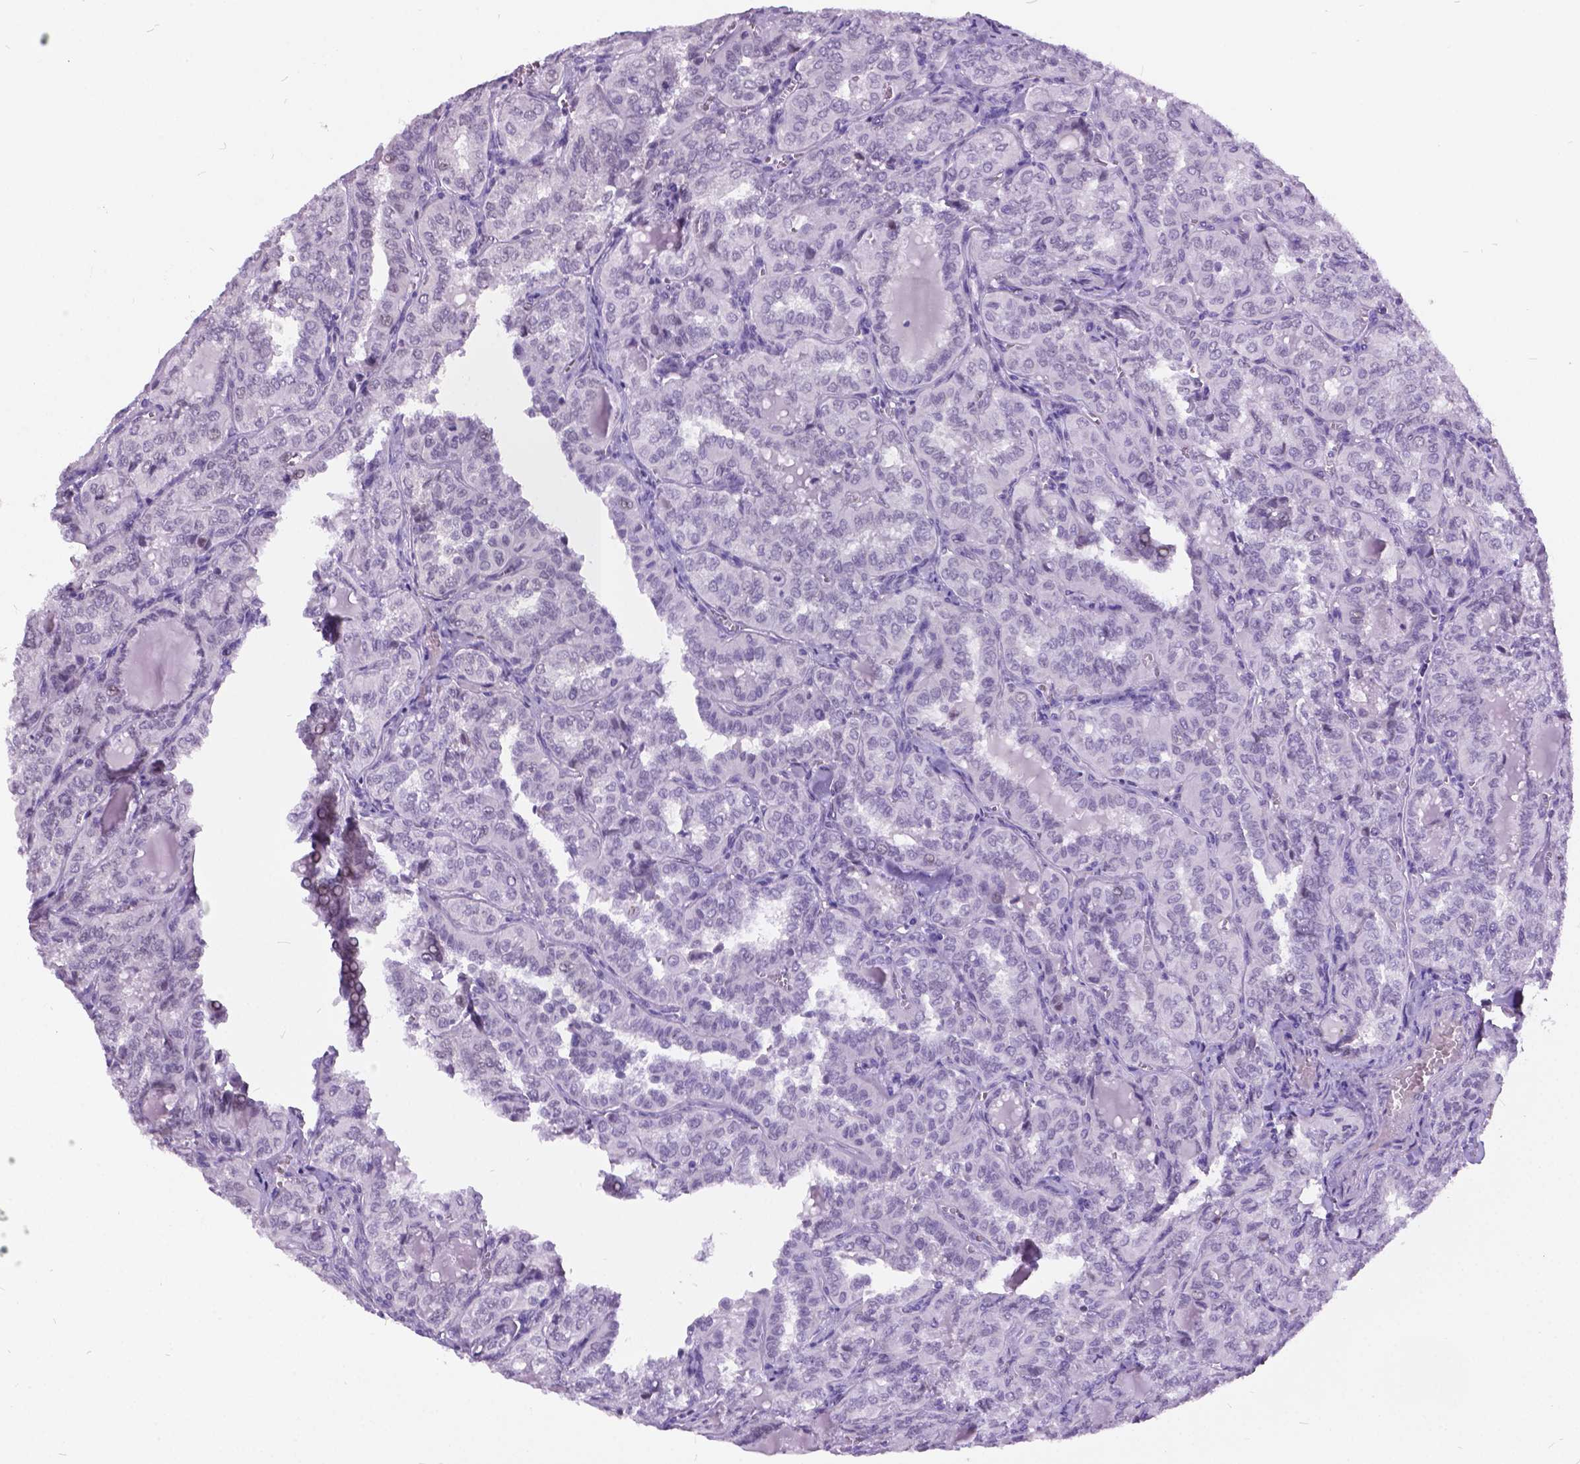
{"staining": {"intensity": "negative", "quantity": "none", "location": "none"}, "tissue": "thyroid cancer", "cell_type": "Tumor cells", "image_type": "cancer", "snomed": [{"axis": "morphology", "description": "Papillary adenocarcinoma, NOS"}, {"axis": "topography", "description": "Thyroid gland"}], "caption": "DAB immunohistochemical staining of human thyroid papillary adenocarcinoma shows no significant staining in tumor cells.", "gene": "DPF3", "patient": {"sex": "female", "age": 41}}